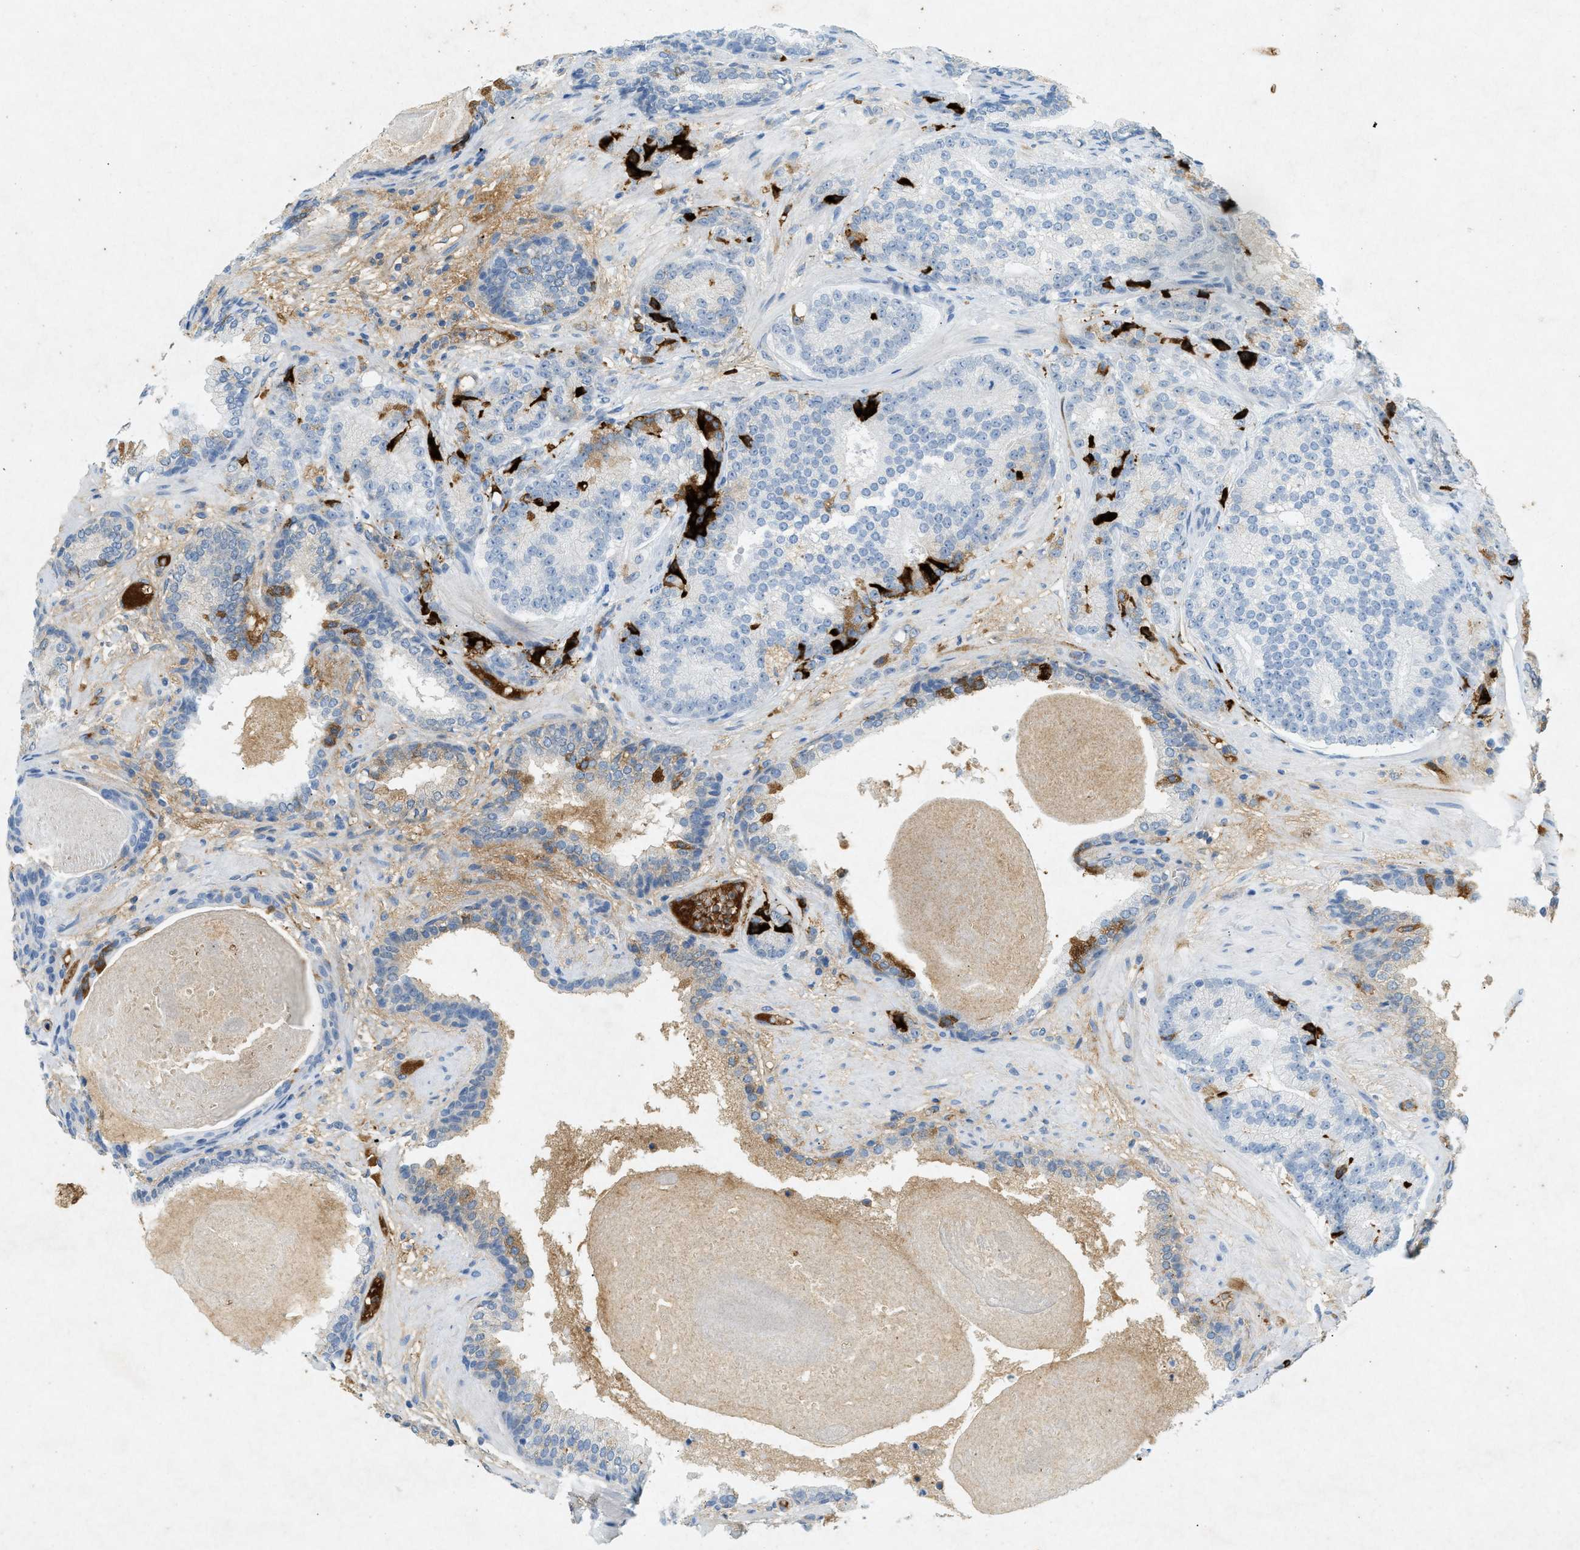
{"staining": {"intensity": "moderate", "quantity": "<25%", "location": "cytoplasmic/membranous"}, "tissue": "prostate cancer", "cell_type": "Tumor cells", "image_type": "cancer", "snomed": [{"axis": "morphology", "description": "Adenocarcinoma, High grade"}, {"axis": "topography", "description": "Prostate"}], "caption": "The immunohistochemical stain highlights moderate cytoplasmic/membranous positivity in tumor cells of prostate high-grade adenocarcinoma tissue.", "gene": "F2", "patient": {"sex": "male", "age": 61}}